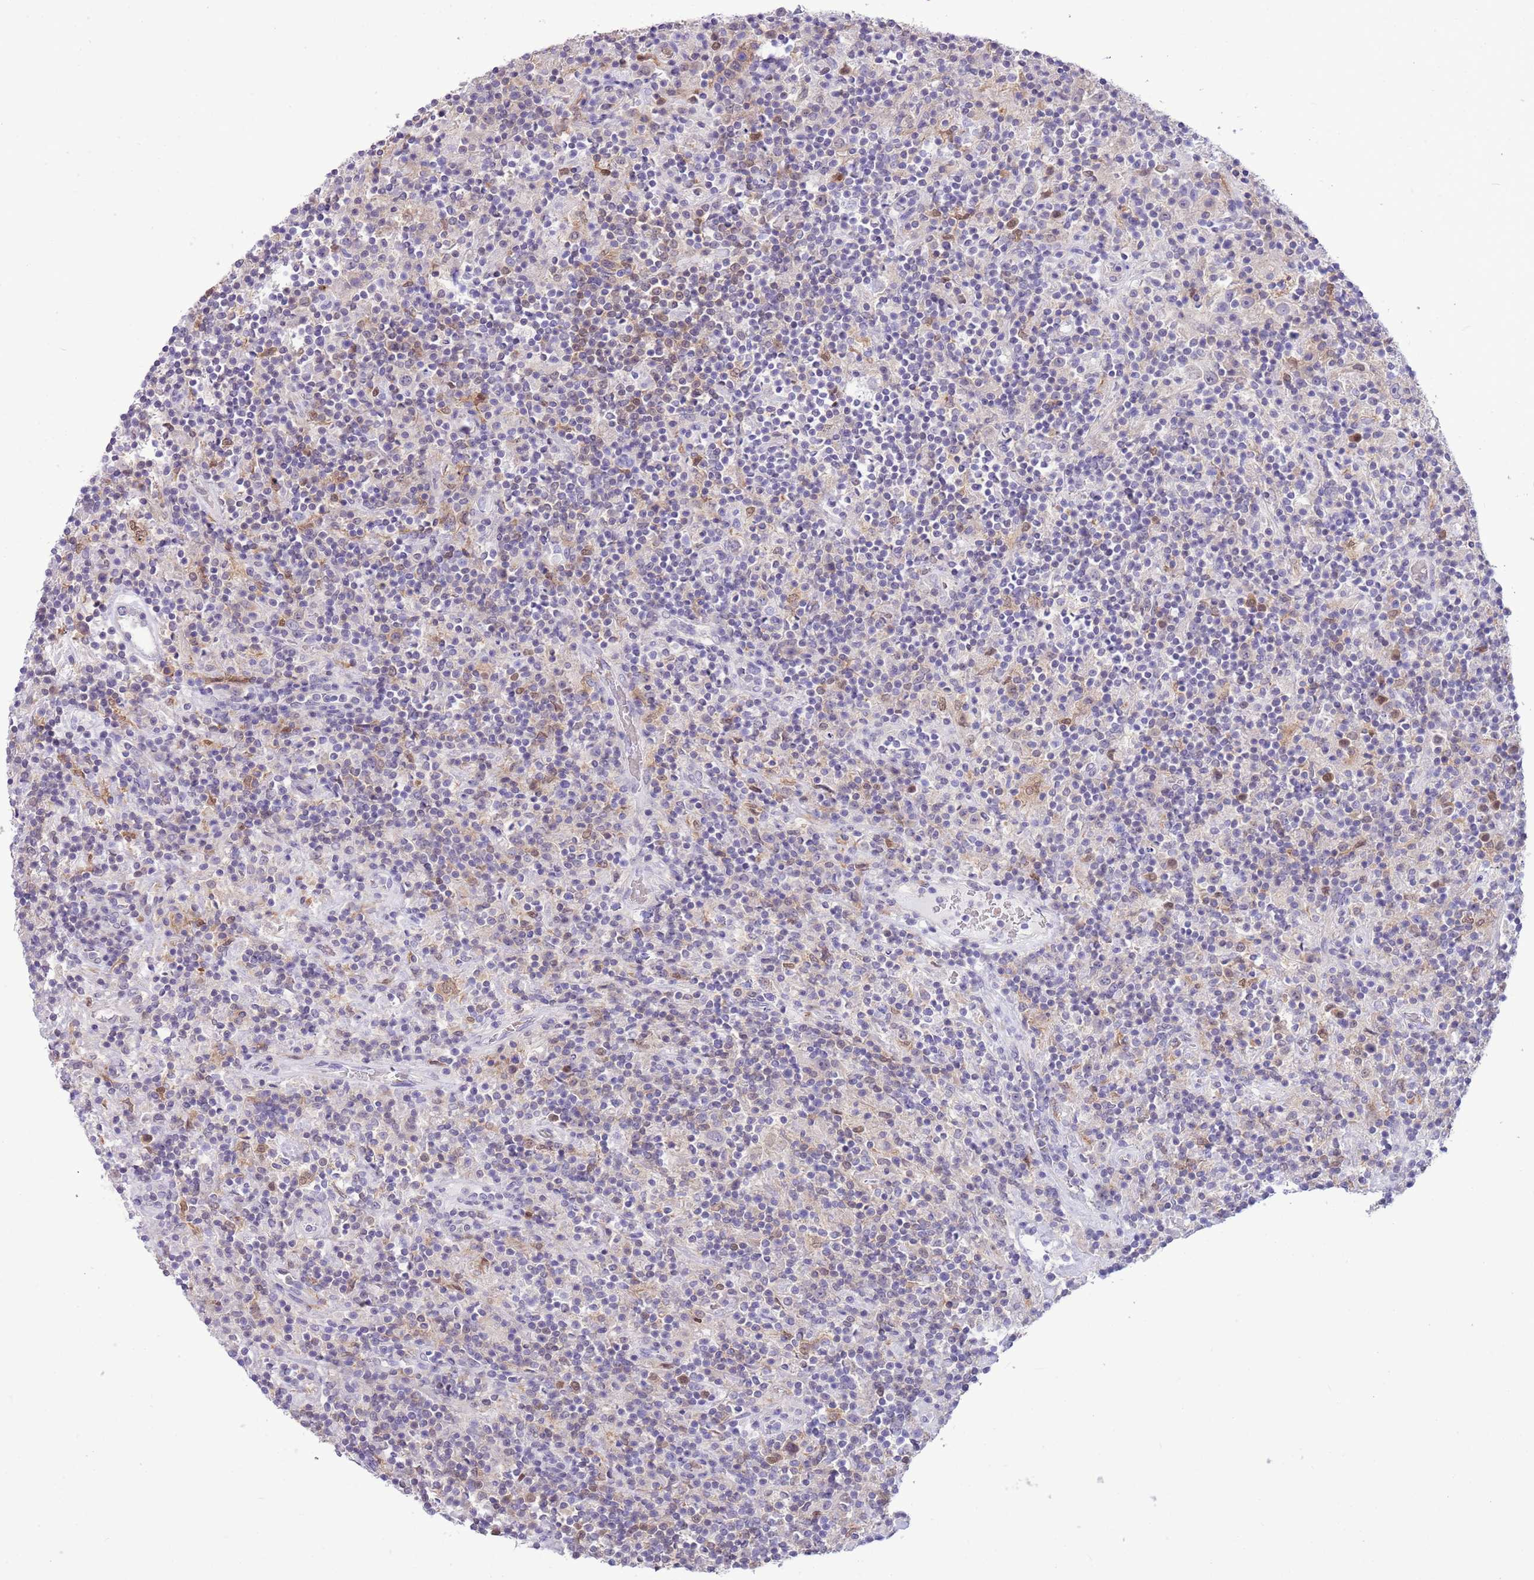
{"staining": {"intensity": "negative", "quantity": "none", "location": "none"}, "tissue": "lymphoma", "cell_type": "Tumor cells", "image_type": "cancer", "snomed": [{"axis": "morphology", "description": "Hodgkin's disease, NOS"}, {"axis": "topography", "description": "Lymph node"}], "caption": "DAB (3,3'-diaminobenzidine) immunohistochemical staining of Hodgkin's disease demonstrates no significant positivity in tumor cells.", "gene": "DDI2", "patient": {"sex": "male", "age": 70}}